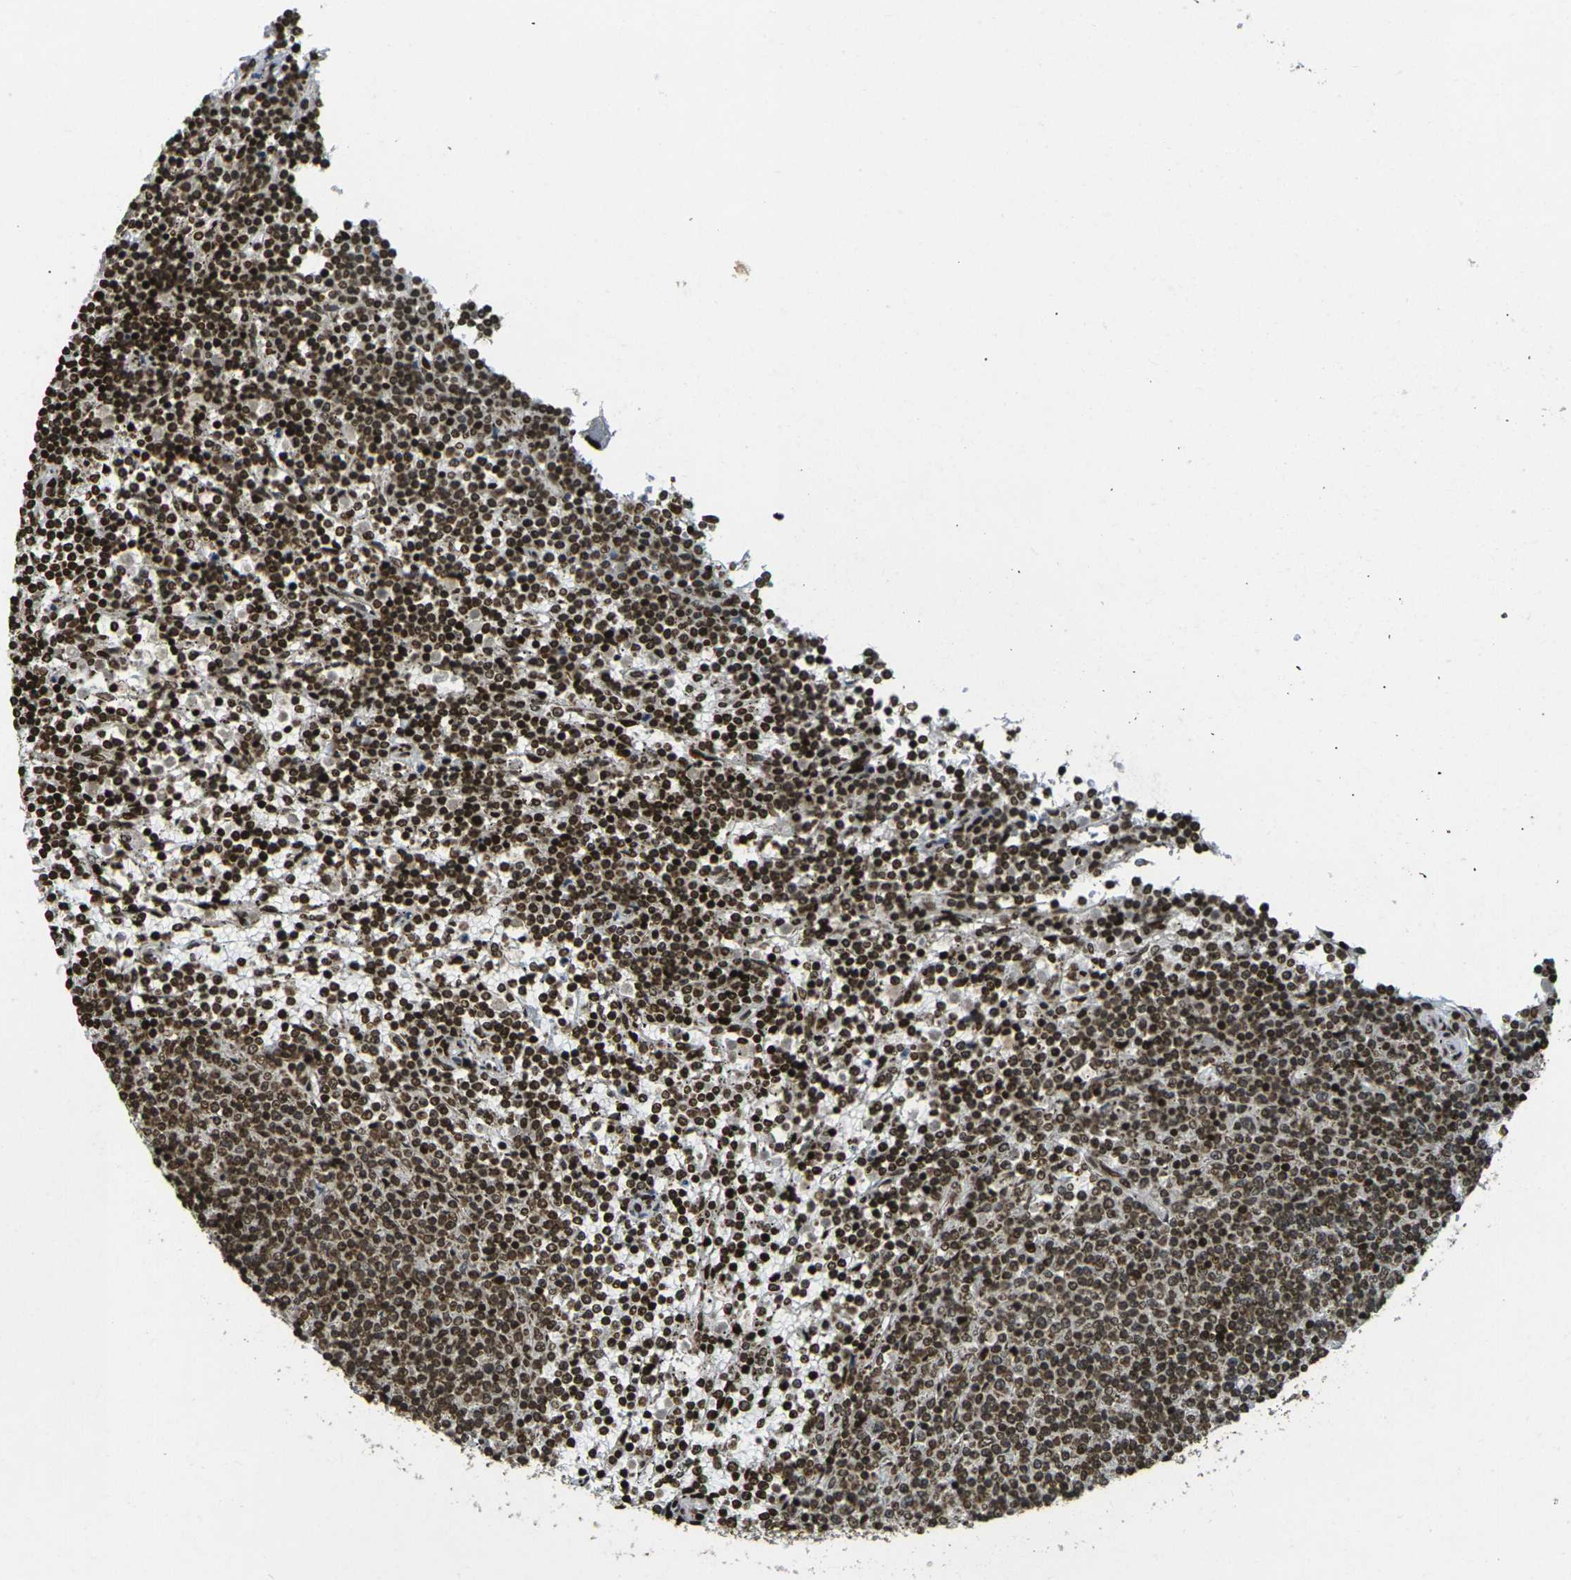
{"staining": {"intensity": "strong", "quantity": ">75%", "location": "nuclear"}, "tissue": "lymphoma", "cell_type": "Tumor cells", "image_type": "cancer", "snomed": [{"axis": "morphology", "description": "Malignant lymphoma, non-Hodgkin's type, Low grade"}, {"axis": "topography", "description": "Spleen"}], "caption": "Tumor cells demonstrate high levels of strong nuclear staining in approximately >75% of cells in malignant lymphoma, non-Hodgkin's type (low-grade).", "gene": "NEUROG2", "patient": {"sex": "female", "age": 50}}